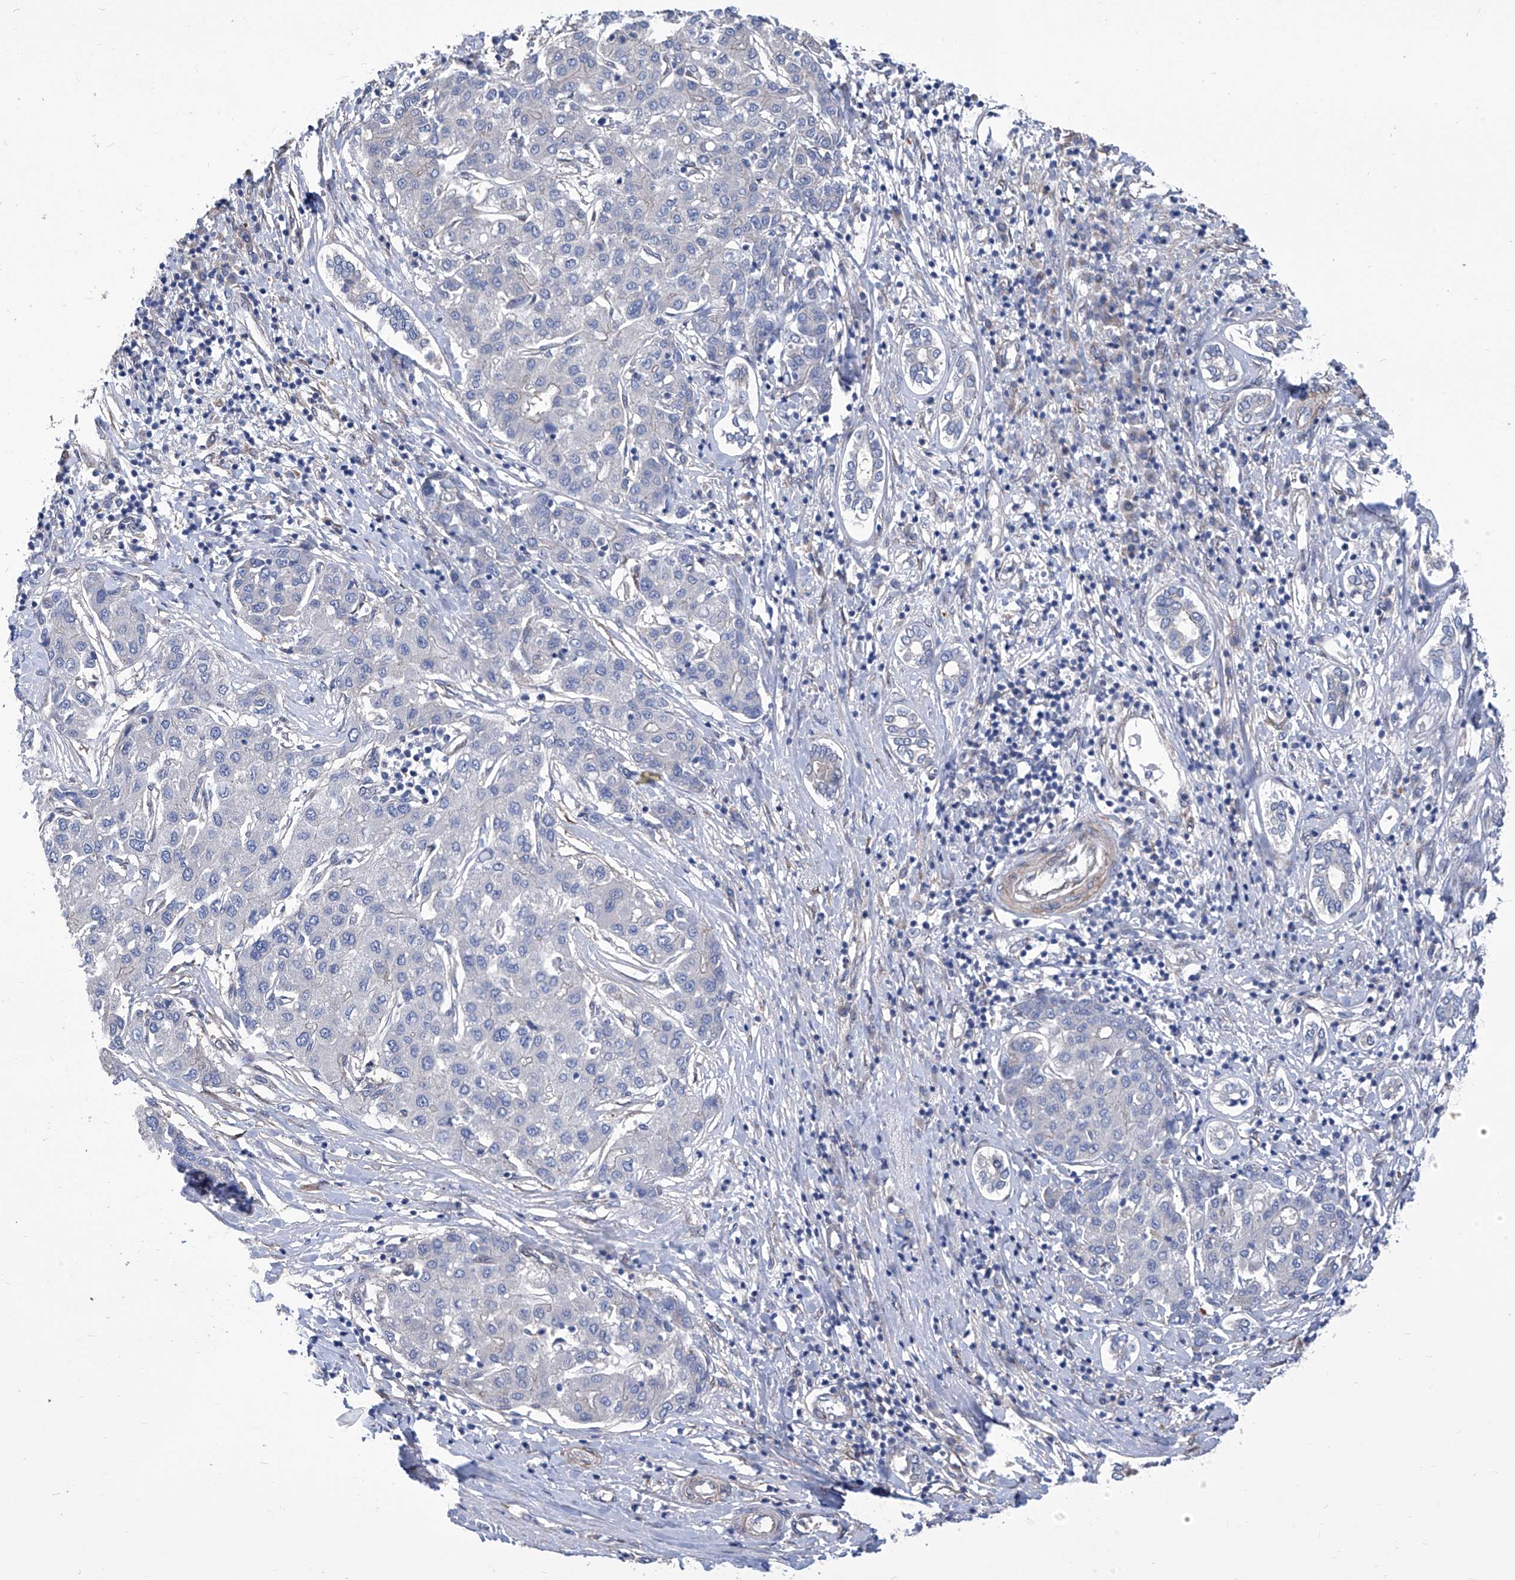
{"staining": {"intensity": "negative", "quantity": "none", "location": "none"}, "tissue": "liver cancer", "cell_type": "Tumor cells", "image_type": "cancer", "snomed": [{"axis": "morphology", "description": "Carcinoma, Hepatocellular, NOS"}, {"axis": "topography", "description": "Liver"}], "caption": "A photomicrograph of liver hepatocellular carcinoma stained for a protein displays no brown staining in tumor cells. The staining is performed using DAB brown chromogen with nuclei counter-stained in using hematoxylin.", "gene": "SMS", "patient": {"sex": "male", "age": 65}}